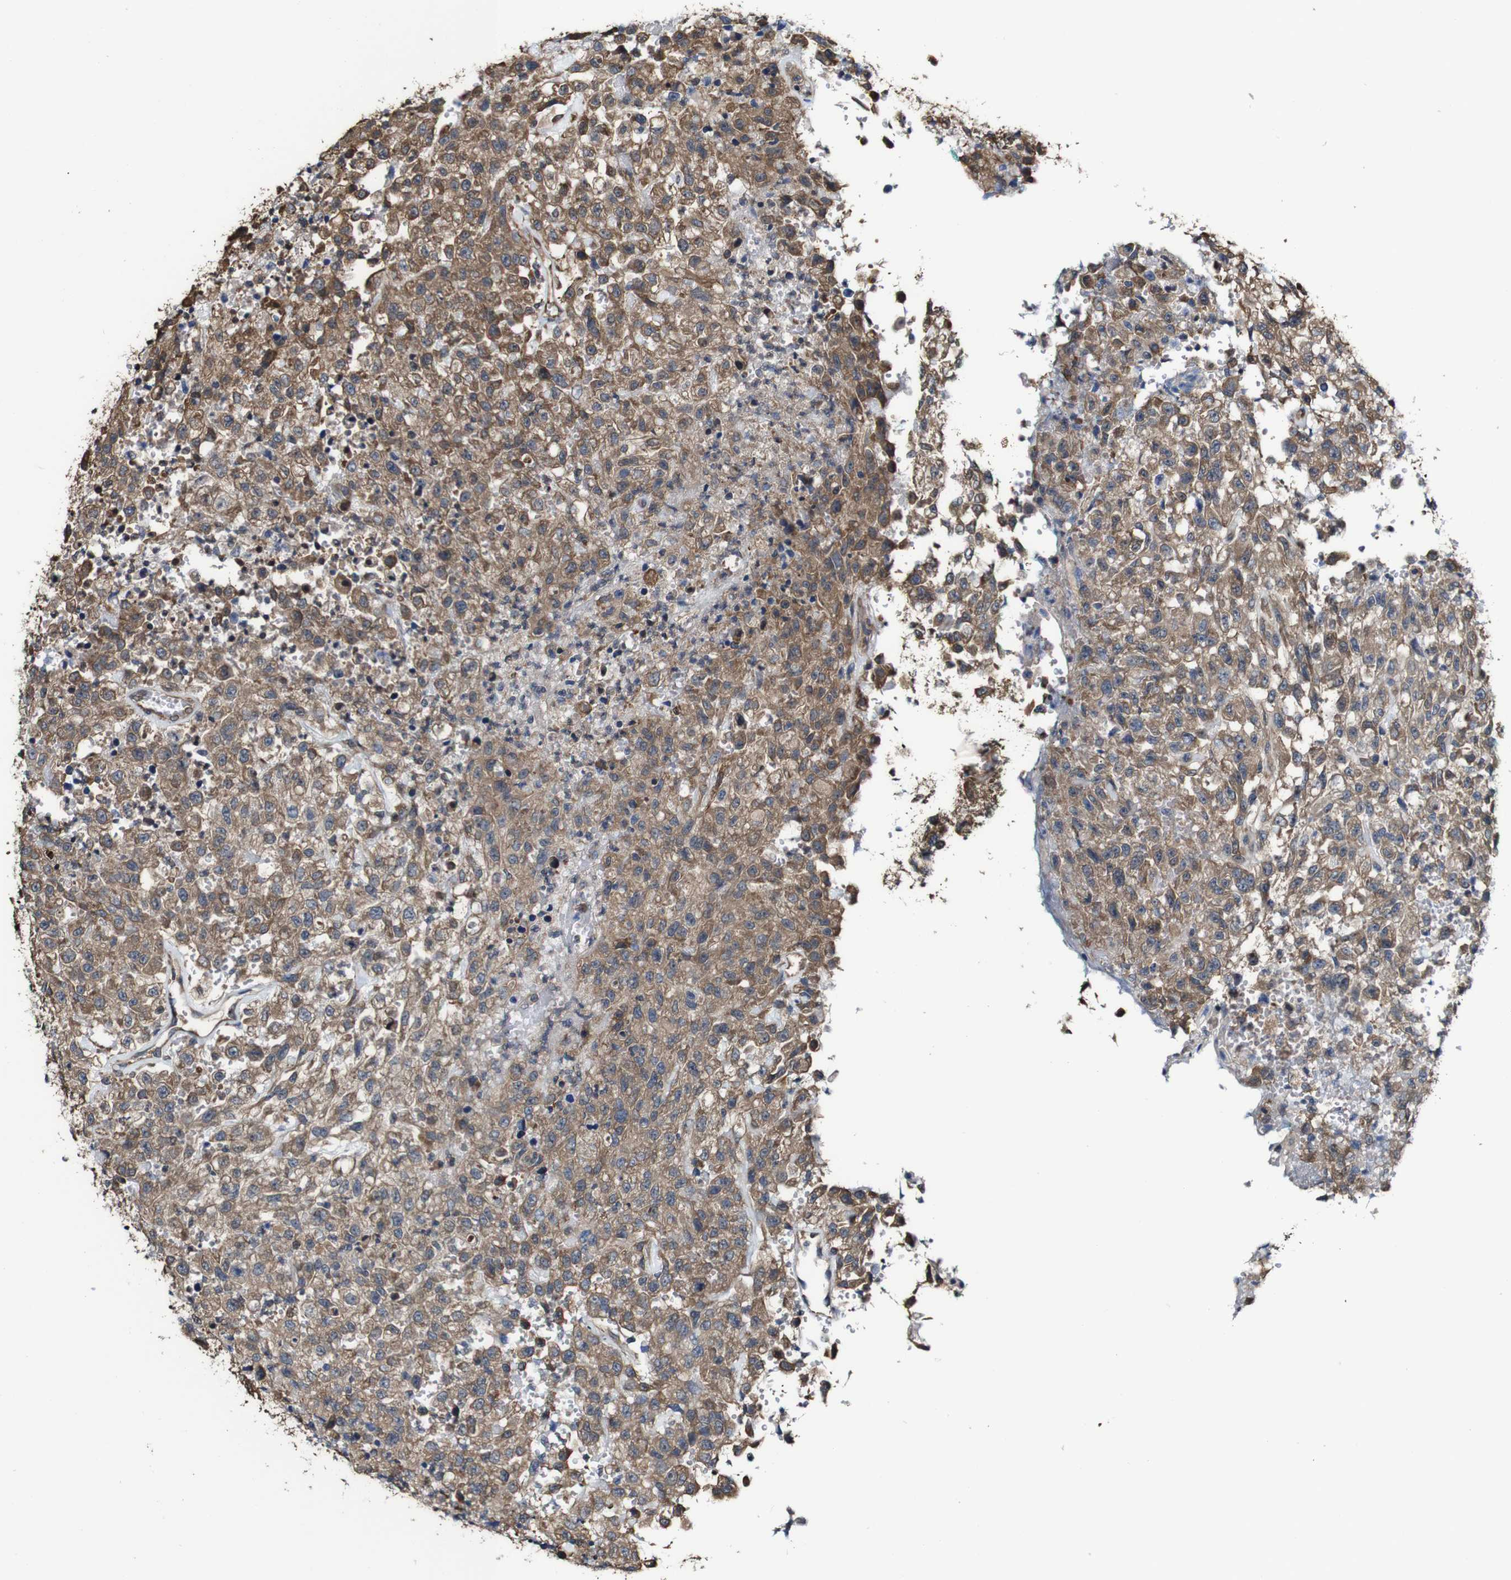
{"staining": {"intensity": "moderate", "quantity": ">75%", "location": "cytoplasmic/membranous"}, "tissue": "urothelial cancer", "cell_type": "Tumor cells", "image_type": "cancer", "snomed": [{"axis": "morphology", "description": "Urothelial carcinoma, High grade"}, {"axis": "topography", "description": "Urinary bladder"}], "caption": "Immunohistochemical staining of high-grade urothelial carcinoma reveals moderate cytoplasmic/membranous protein expression in approximately >75% of tumor cells.", "gene": "PTPRR", "patient": {"sex": "male", "age": 46}}